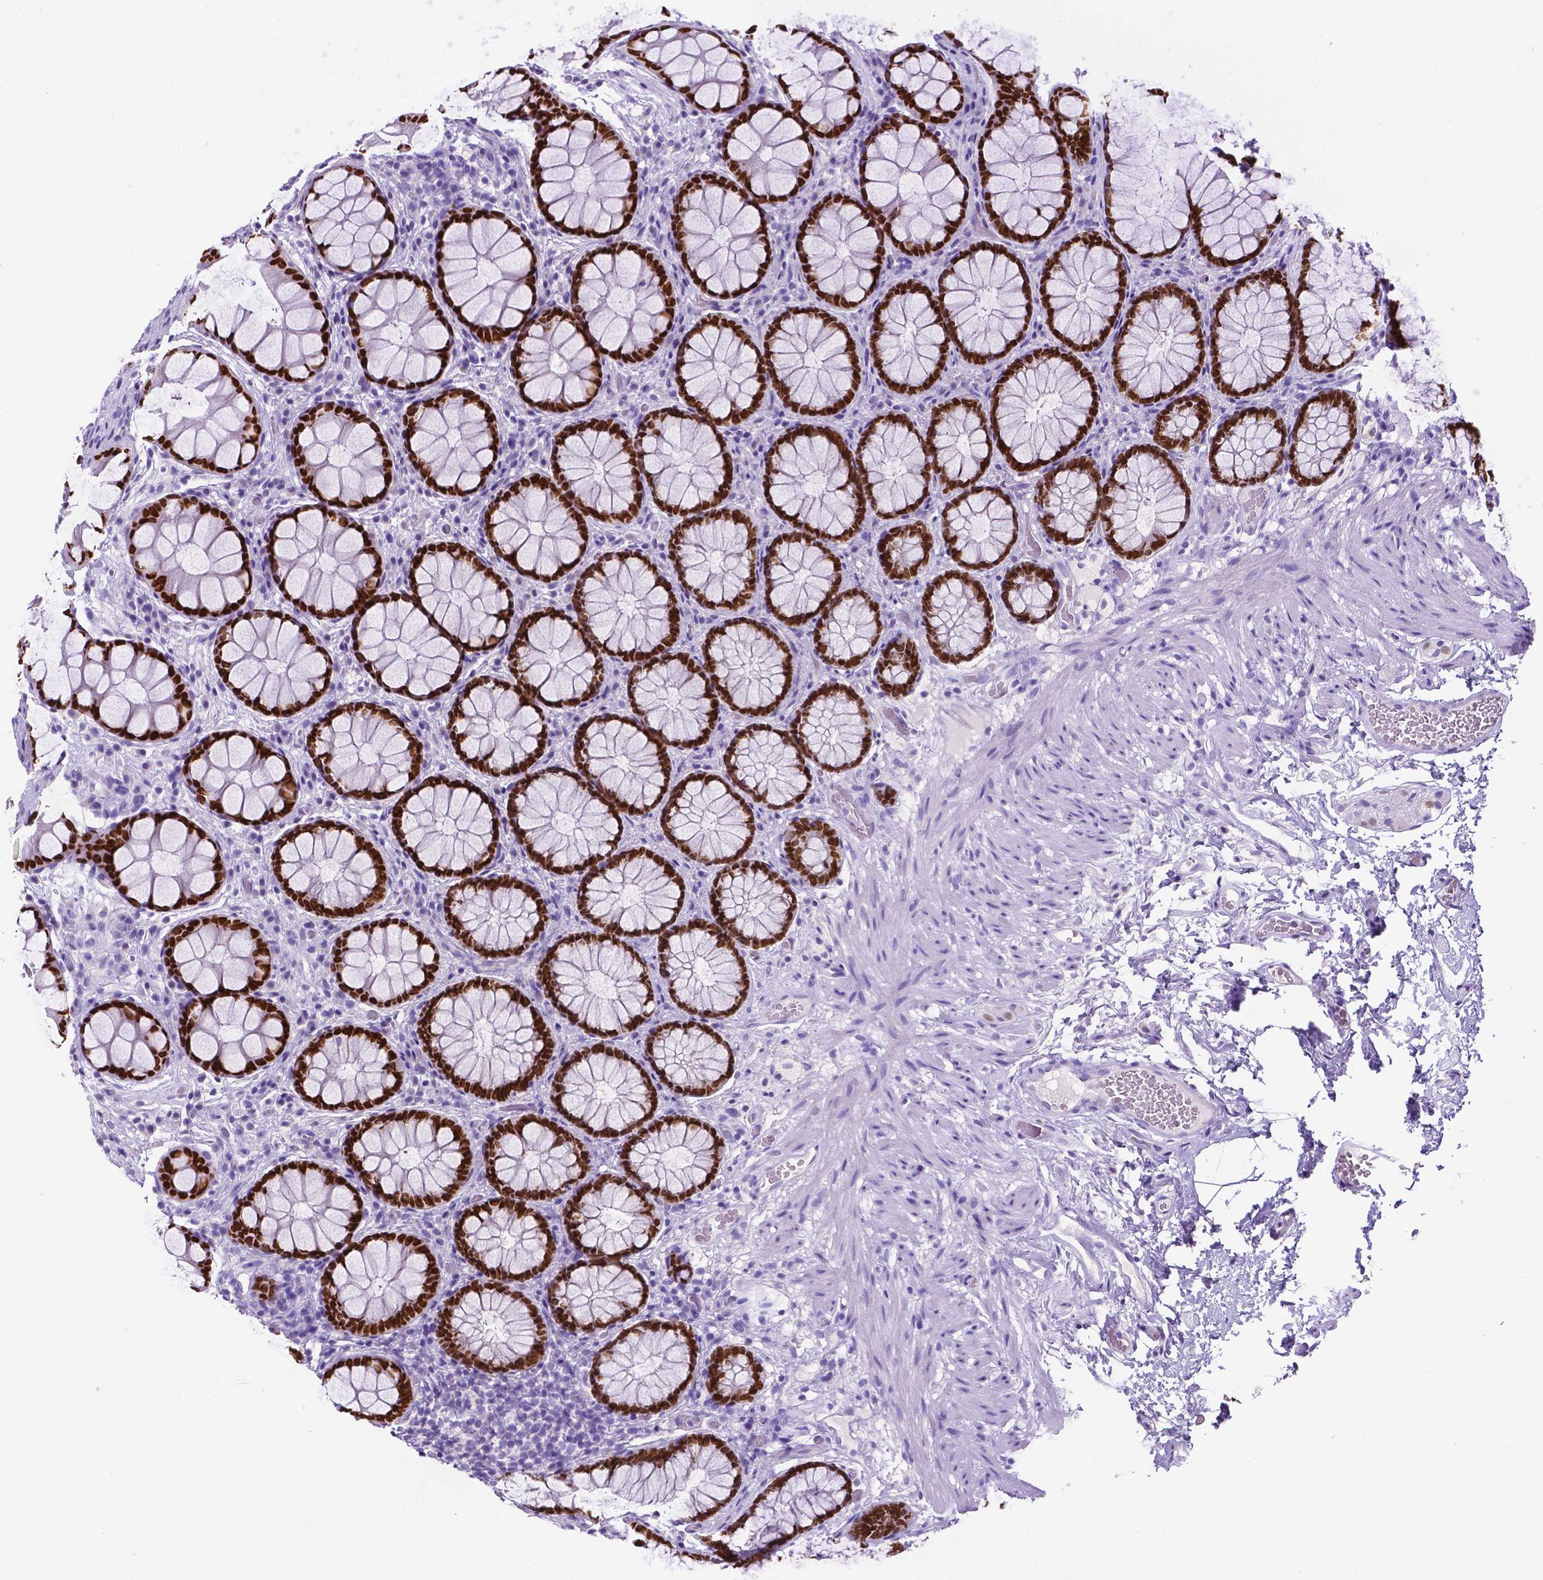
{"staining": {"intensity": "strong", "quantity": ">75%", "location": "nuclear"}, "tissue": "rectum", "cell_type": "Glandular cells", "image_type": "normal", "snomed": [{"axis": "morphology", "description": "Normal tissue, NOS"}, {"axis": "topography", "description": "Rectum"}], "caption": "Rectum stained with immunohistochemistry (IHC) exhibits strong nuclear staining in about >75% of glandular cells.", "gene": "SATB2", "patient": {"sex": "female", "age": 62}}